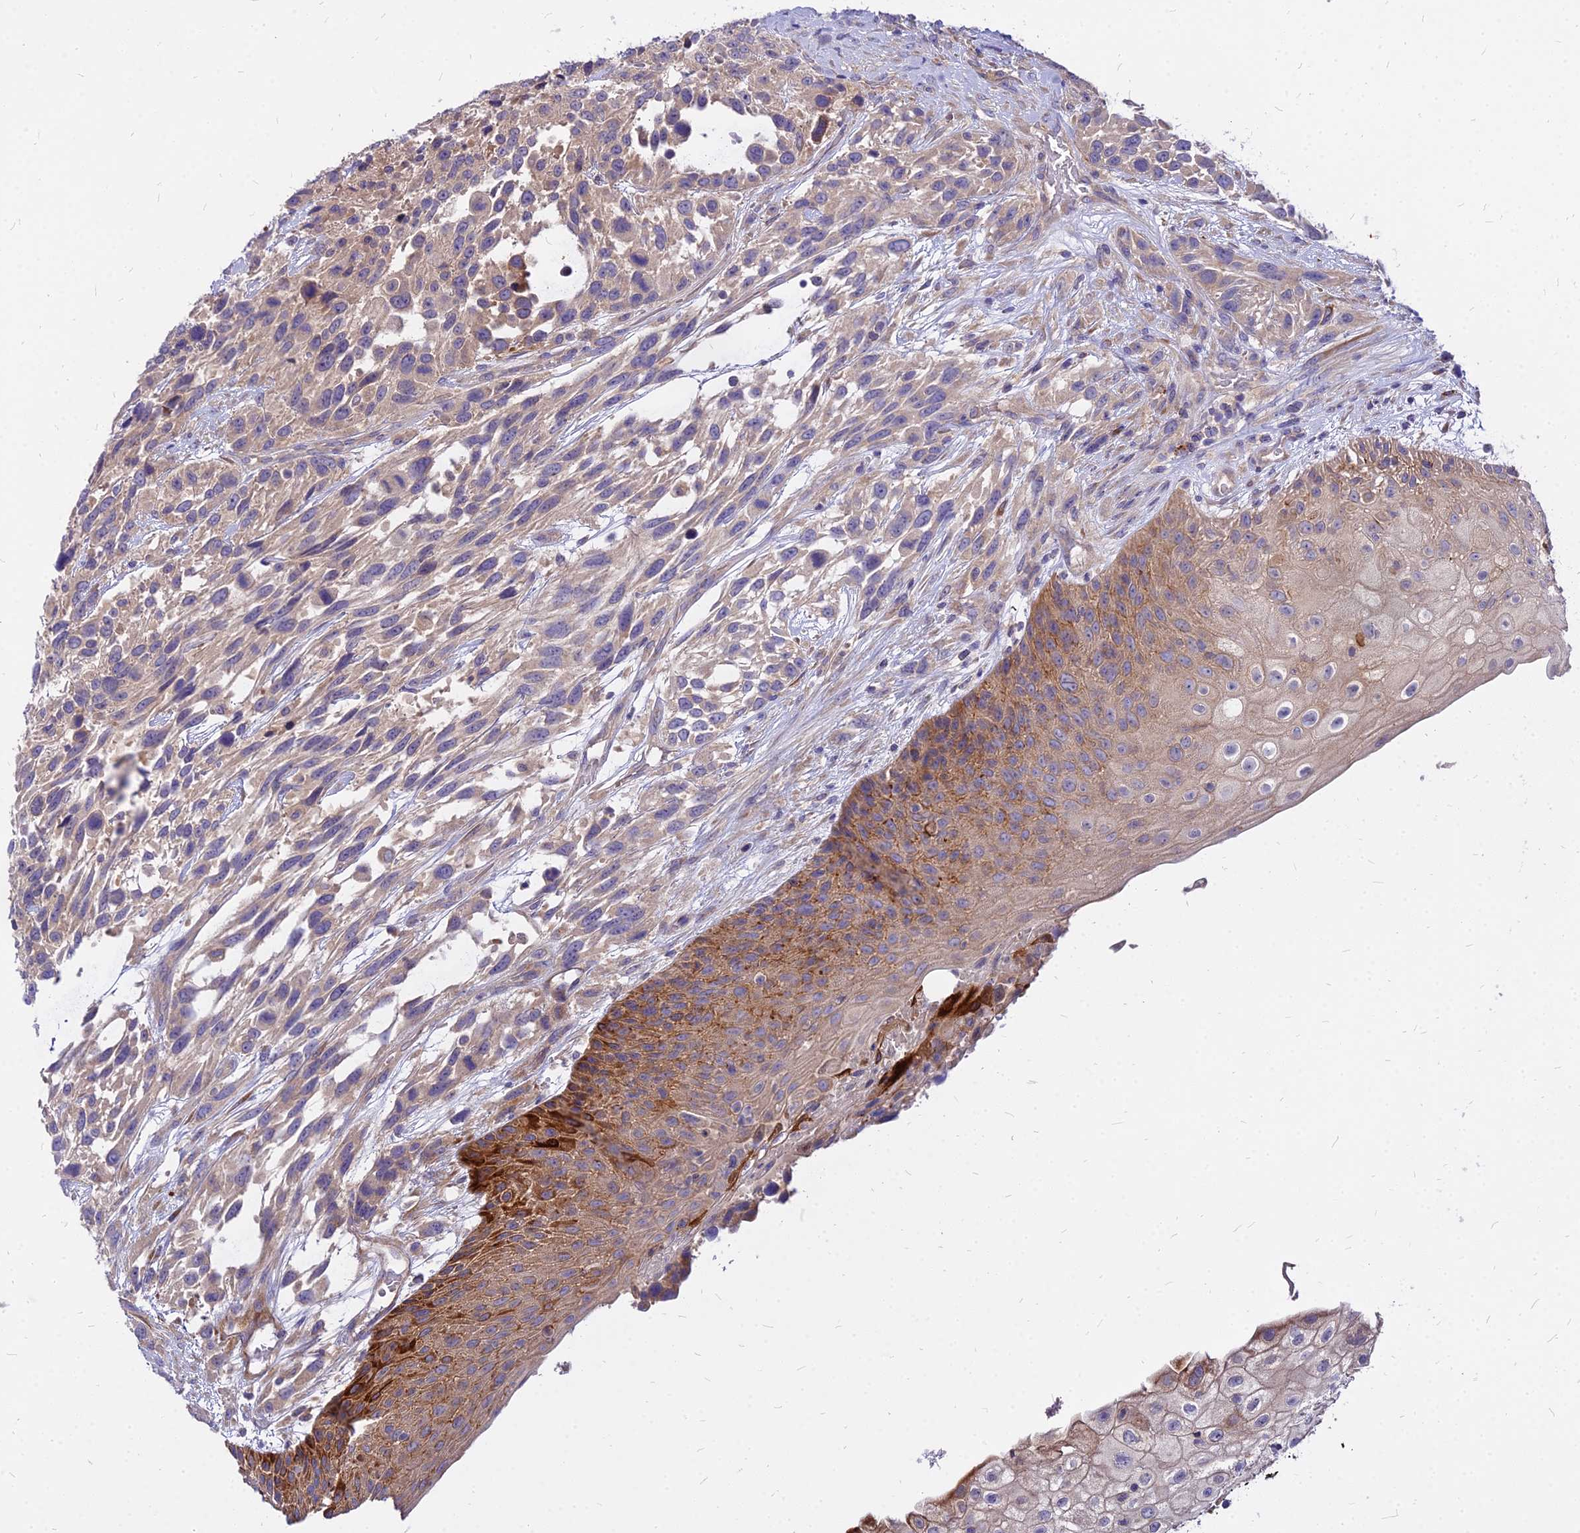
{"staining": {"intensity": "weak", "quantity": "<25%", "location": "cytoplasmic/membranous"}, "tissue": "urothelial cancer", "cell_type": "Tumor cells", "image_type": "cancer", "snomed": [{"axis": "morphology", "description": "Urothelial carcinoma, High grade"}, {"axis": "topography", "description": "Urinary bladder"}], "caption": "Human urothelial cancer stained for a protein using immunohistochemistry (IHC) displays no positivity in tumor cells.", "gene": "COMMD10", "patient": {"sex": "female", "age": 70}}